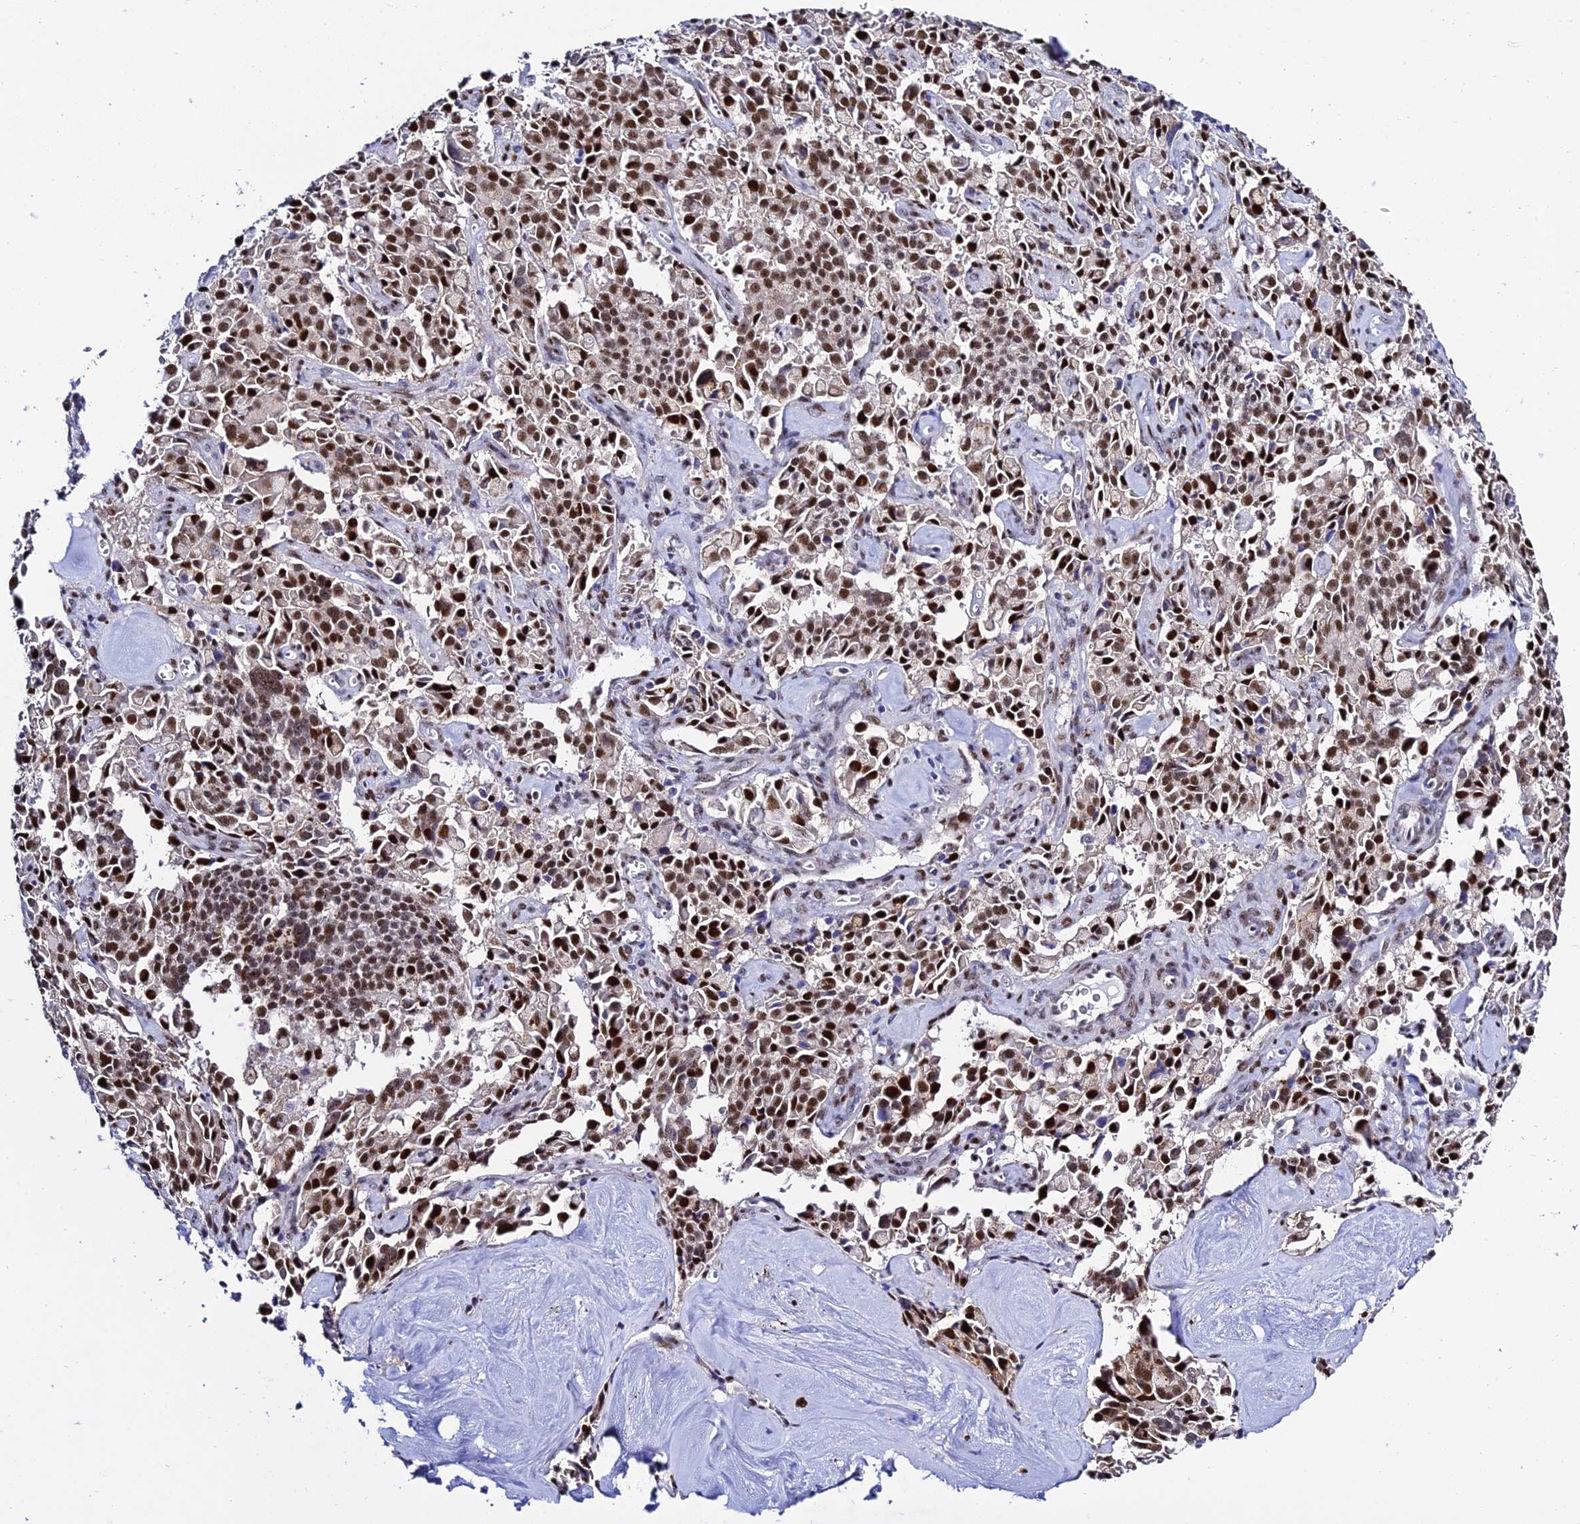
{"staining": {"intensity": "moderate", "quantity": ">75%", "location": "nuclear"}, "tissue": "pancreatic cancer", "cell_type": "Tumor cells", "image_type": "cancer", "snomed": [{"axis": "morphology", "description": "Adenocarcinoma, NOS"}, {"axis": "topography", "description": "Pancreas"}], "caption": "A histopathology image of human pancreatic cancer stained for a protein displays moderate nuclear brown staining in tumor cells. The staining is performed using DAB (3,3'-diaminobenzidine) brown chromogen to label protein expression. The nuclei are counter-stained blue using hematoxylin.", "gene": "POFUT2", "patient": {"sex": "male", "age": 65}}